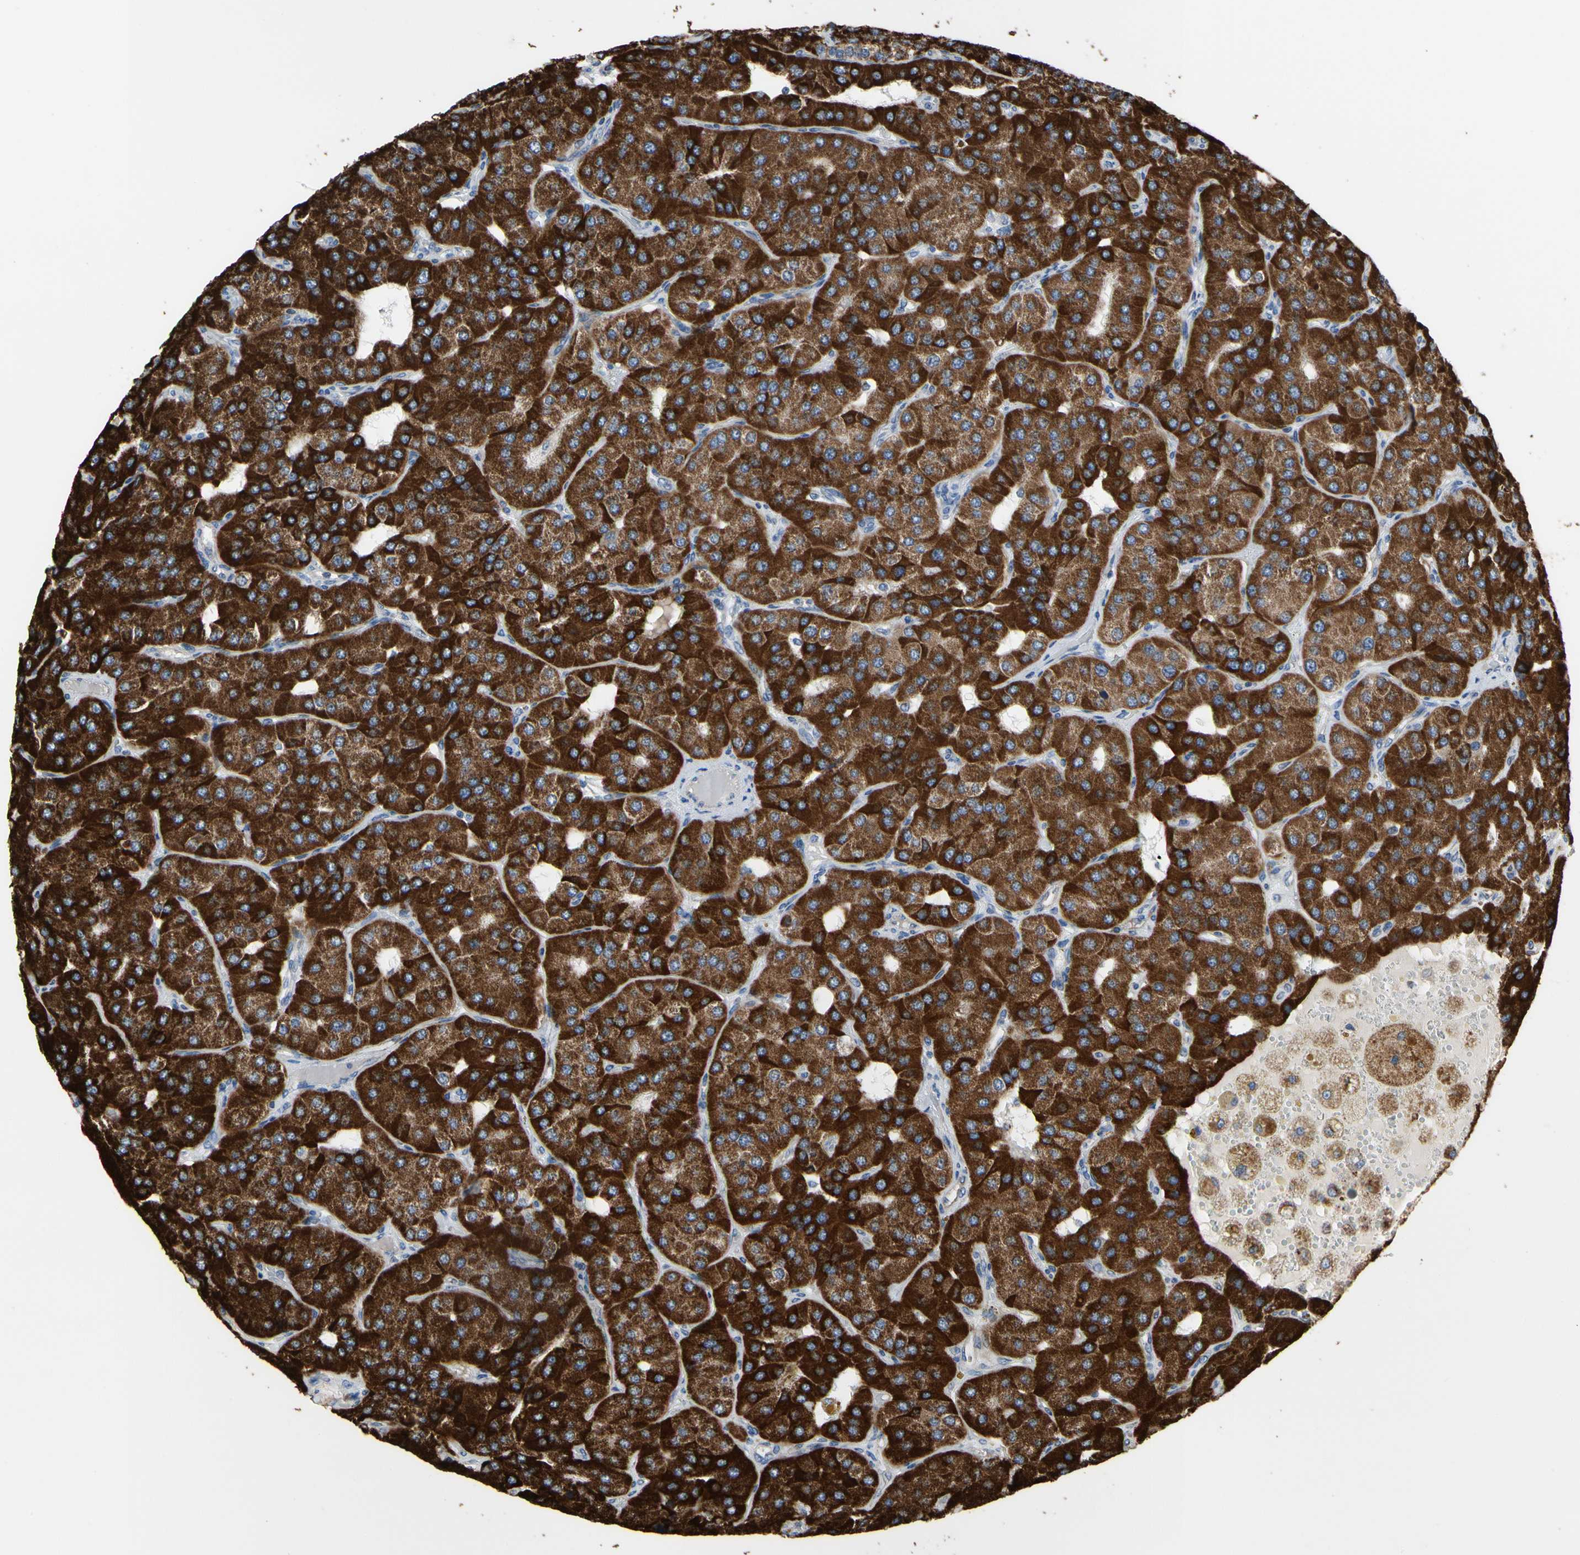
{"staining": {"intensity": "strong", "quantity": ">75%", "location": "cytoplasmic/membranous"}, "tissue": "parathyroid gland", "cell_type": "Glandular cells", "image_type": "normal", "snomed": [{"axis": "morphology", "description": "Normal tissue, NOS"}, {"axis": "morphology", "description": "Adenoma, NOS"}, {"axis": "topography", "description": "Parathyroid gland"}], "caption": "Parathyroid gland stained for a protein reveals strong cytoplasmic/membranous positivity in glandular cells. (DAB = brown stain, brightfield microscopy at high magnification).", "gene": "TUBA1A", "patient": {"sex": "female", "age": 86}}